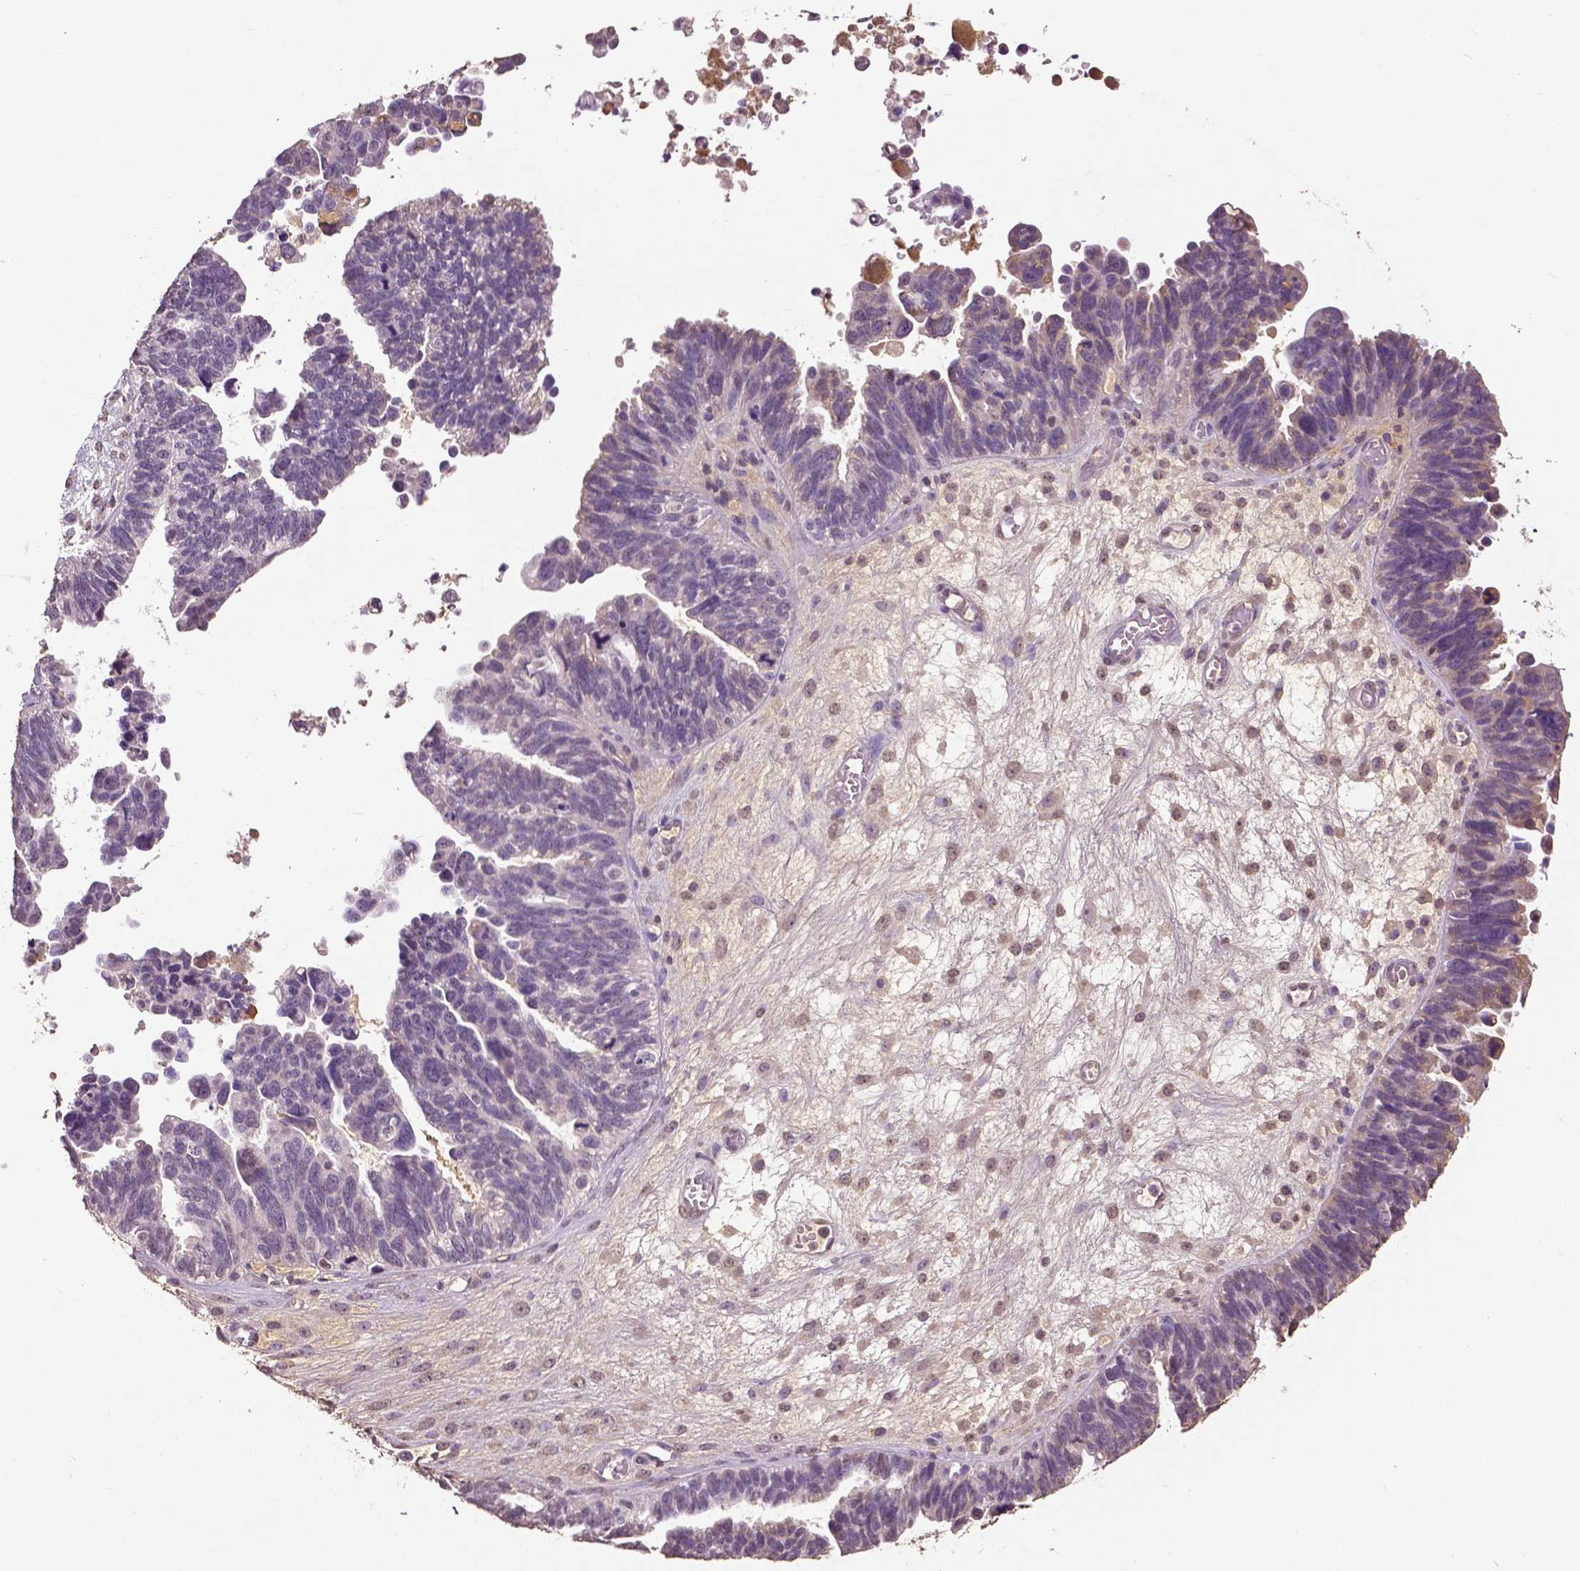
{"staining": {"intensity": "negative", "quantity": "none", "location": "none"}, "tissue": "ovarian cancer", "cell_type": "Tumor cells", "image_type": "cancer", "snomed": [{"axis": "morphology", "description": "Cystadenocarcinoma, serous, NOS"}, {"axis": "topography", "description": "Ovary"}], "caption": "Immunohistochemical staining of serous cystadenocarcinoma (ovarian) exhibits no significant expression in tumor cells. Brightfield microscopy of immunohistochemistry stained with DAB (3,3'-diaminobenzidine) (brown) and hematoxylin (blue), captured at high magnification.", "gene": "RUNX3", "patient": {"sex": "female", "age": 60}}